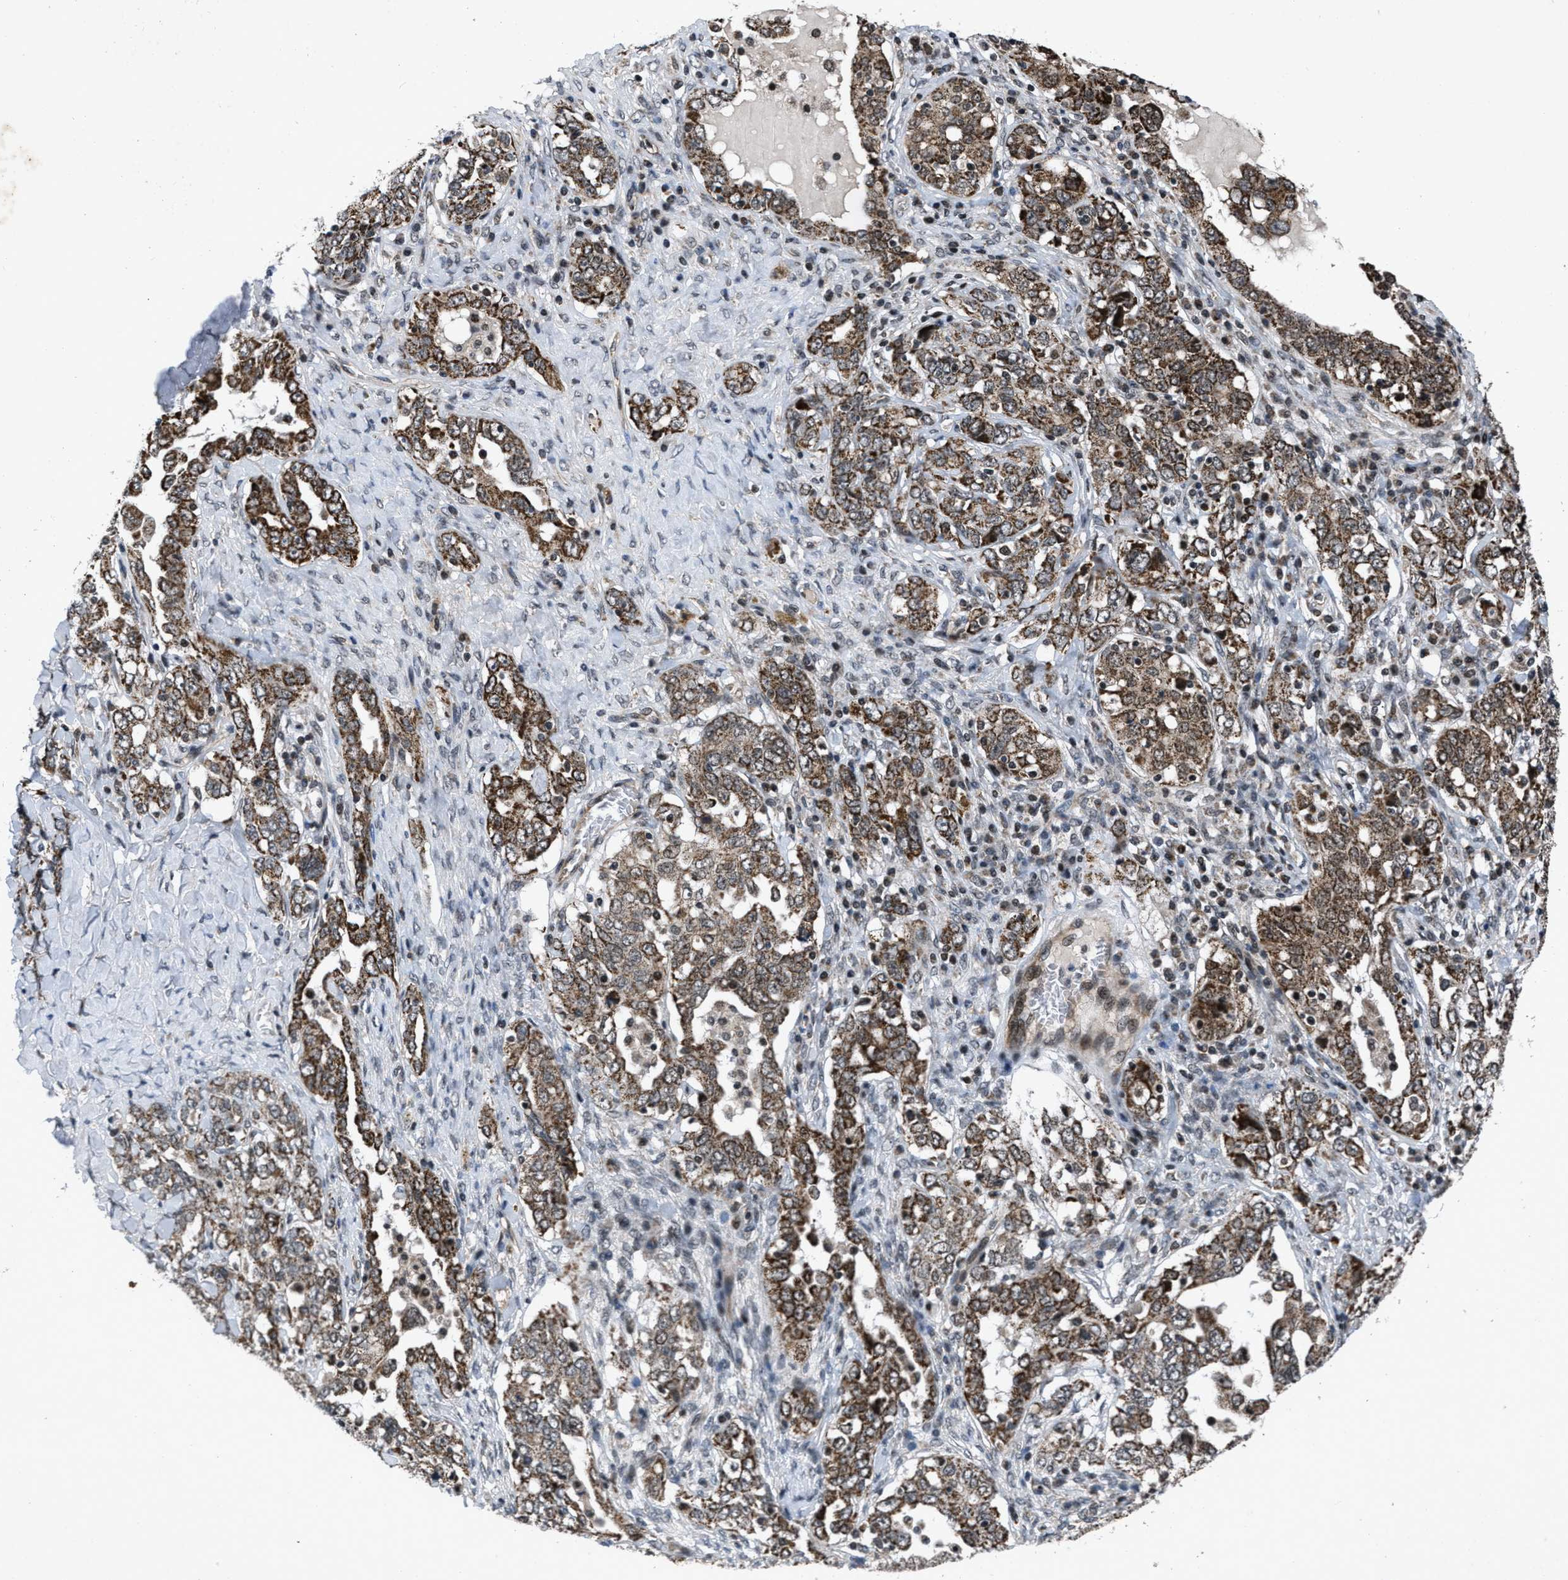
{"staining": {"intensity": "moderate", "quantity": ">75%", "location": "cytoplasmic/membranous"}, "tissue": "ovarian cancer", "cell_type": "Tumor cells", "image_type": "cancer", "snomed": [{"axis": "morphology", "description": "Carcinoma, endometroid"}, {"axis": "topography", "description": "Ovary"}], "caption": "Ovarian cancer stained with IHC demonstrates moderate cytoplasmic/membranous staining in about >75% of tumor cells.", "gene": "ZNHIT1", "patient": {"sex": "female", "age": 62}}